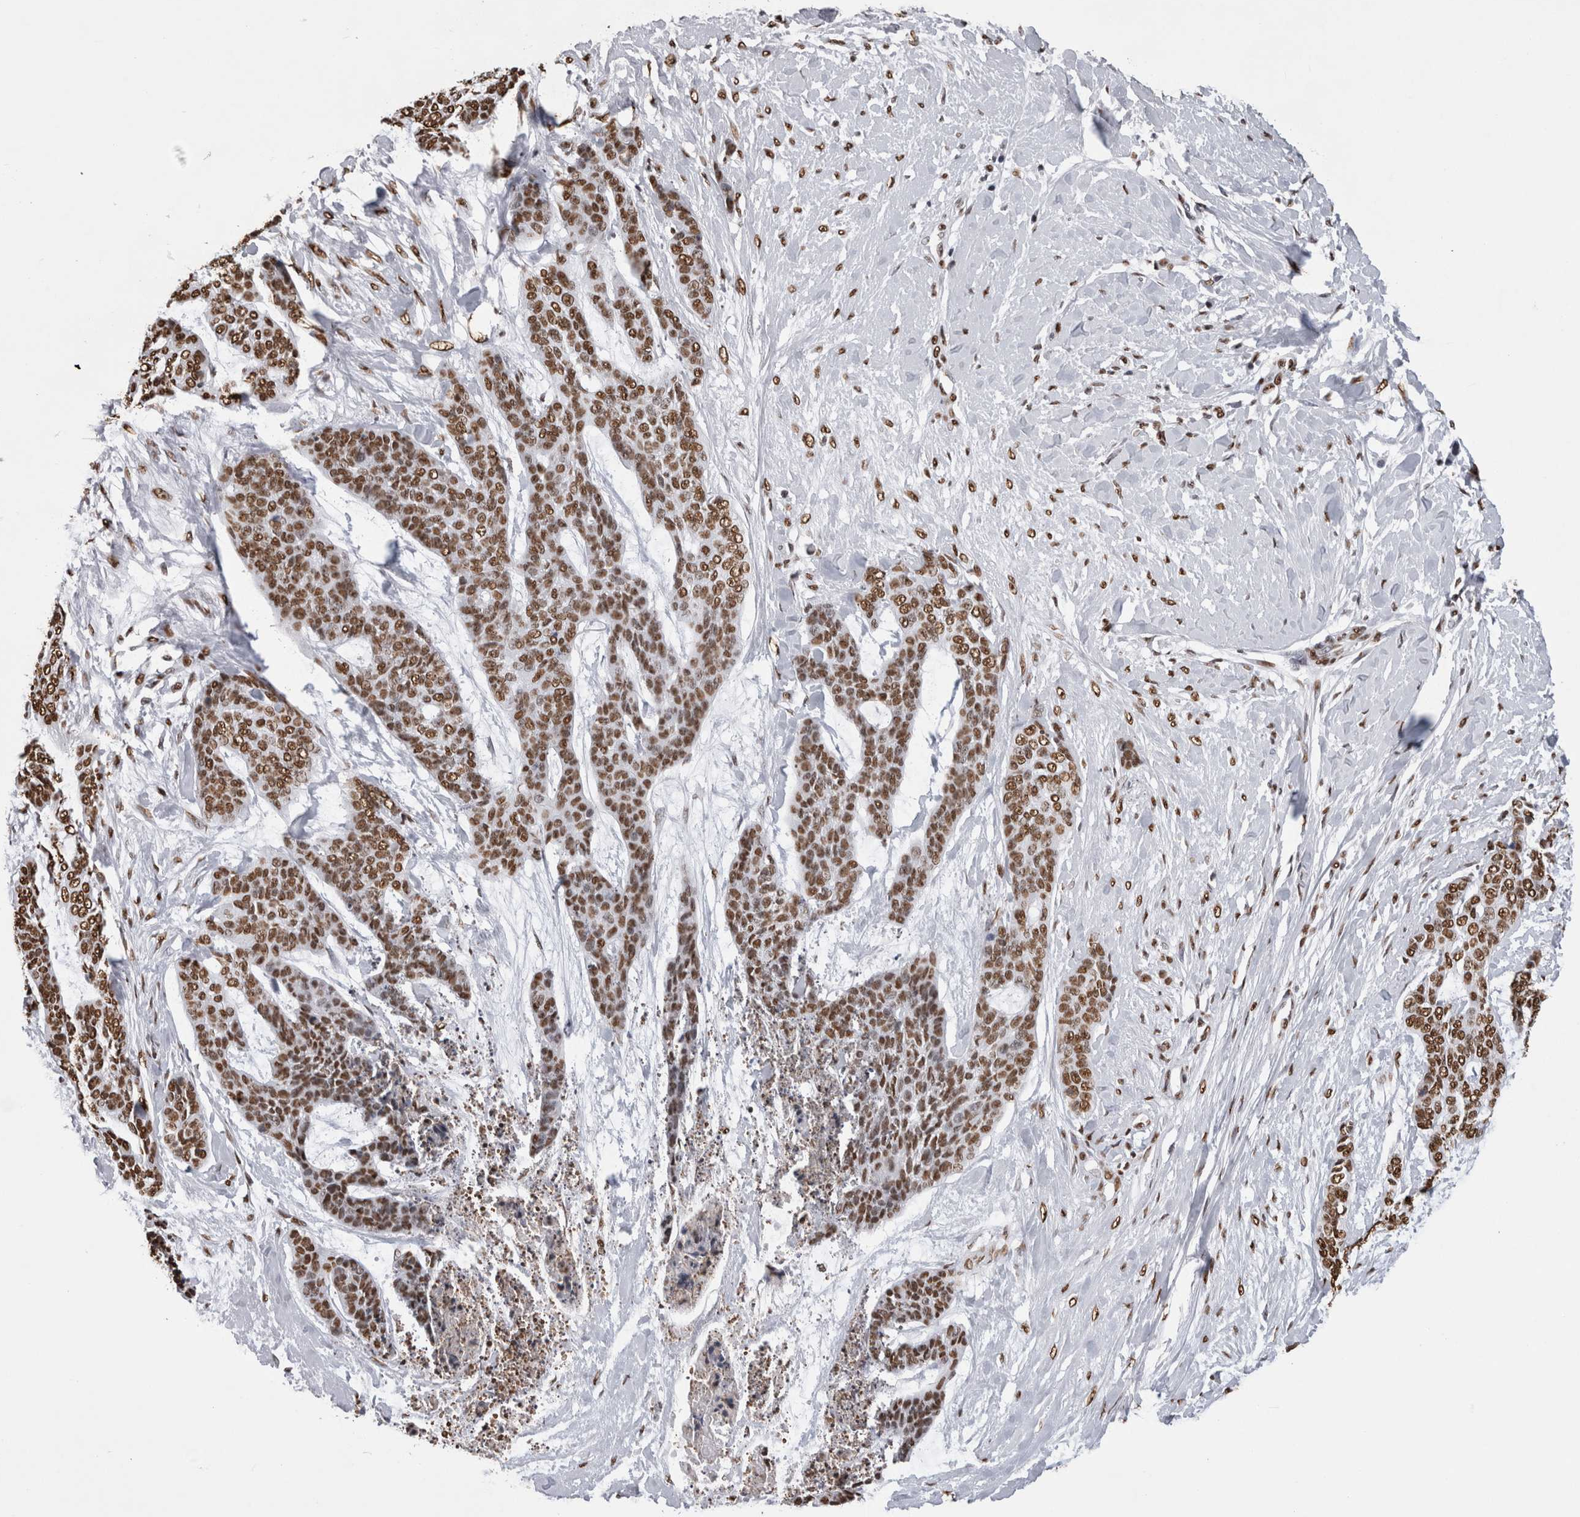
{"staining": {"intensity": "strong", "quantity": ">75%", "location": "nuclear"}, "tissue": "skin cancer", "cell_type": "Tumor cells", "image_type": "cancer", "snomed": [{"axis": "morphology", "description": "Basal cell carcinoma"}, {"axis": "topography", "description": "Skin"}], "caption": "Immunohistochemical staining of basal cell carcinoma (skin) demonstrates strong nuclear protein staining in about >75% of tumor cells.", "gene": "ALPK3", "patient": {"sex": "female", "age": 64}}